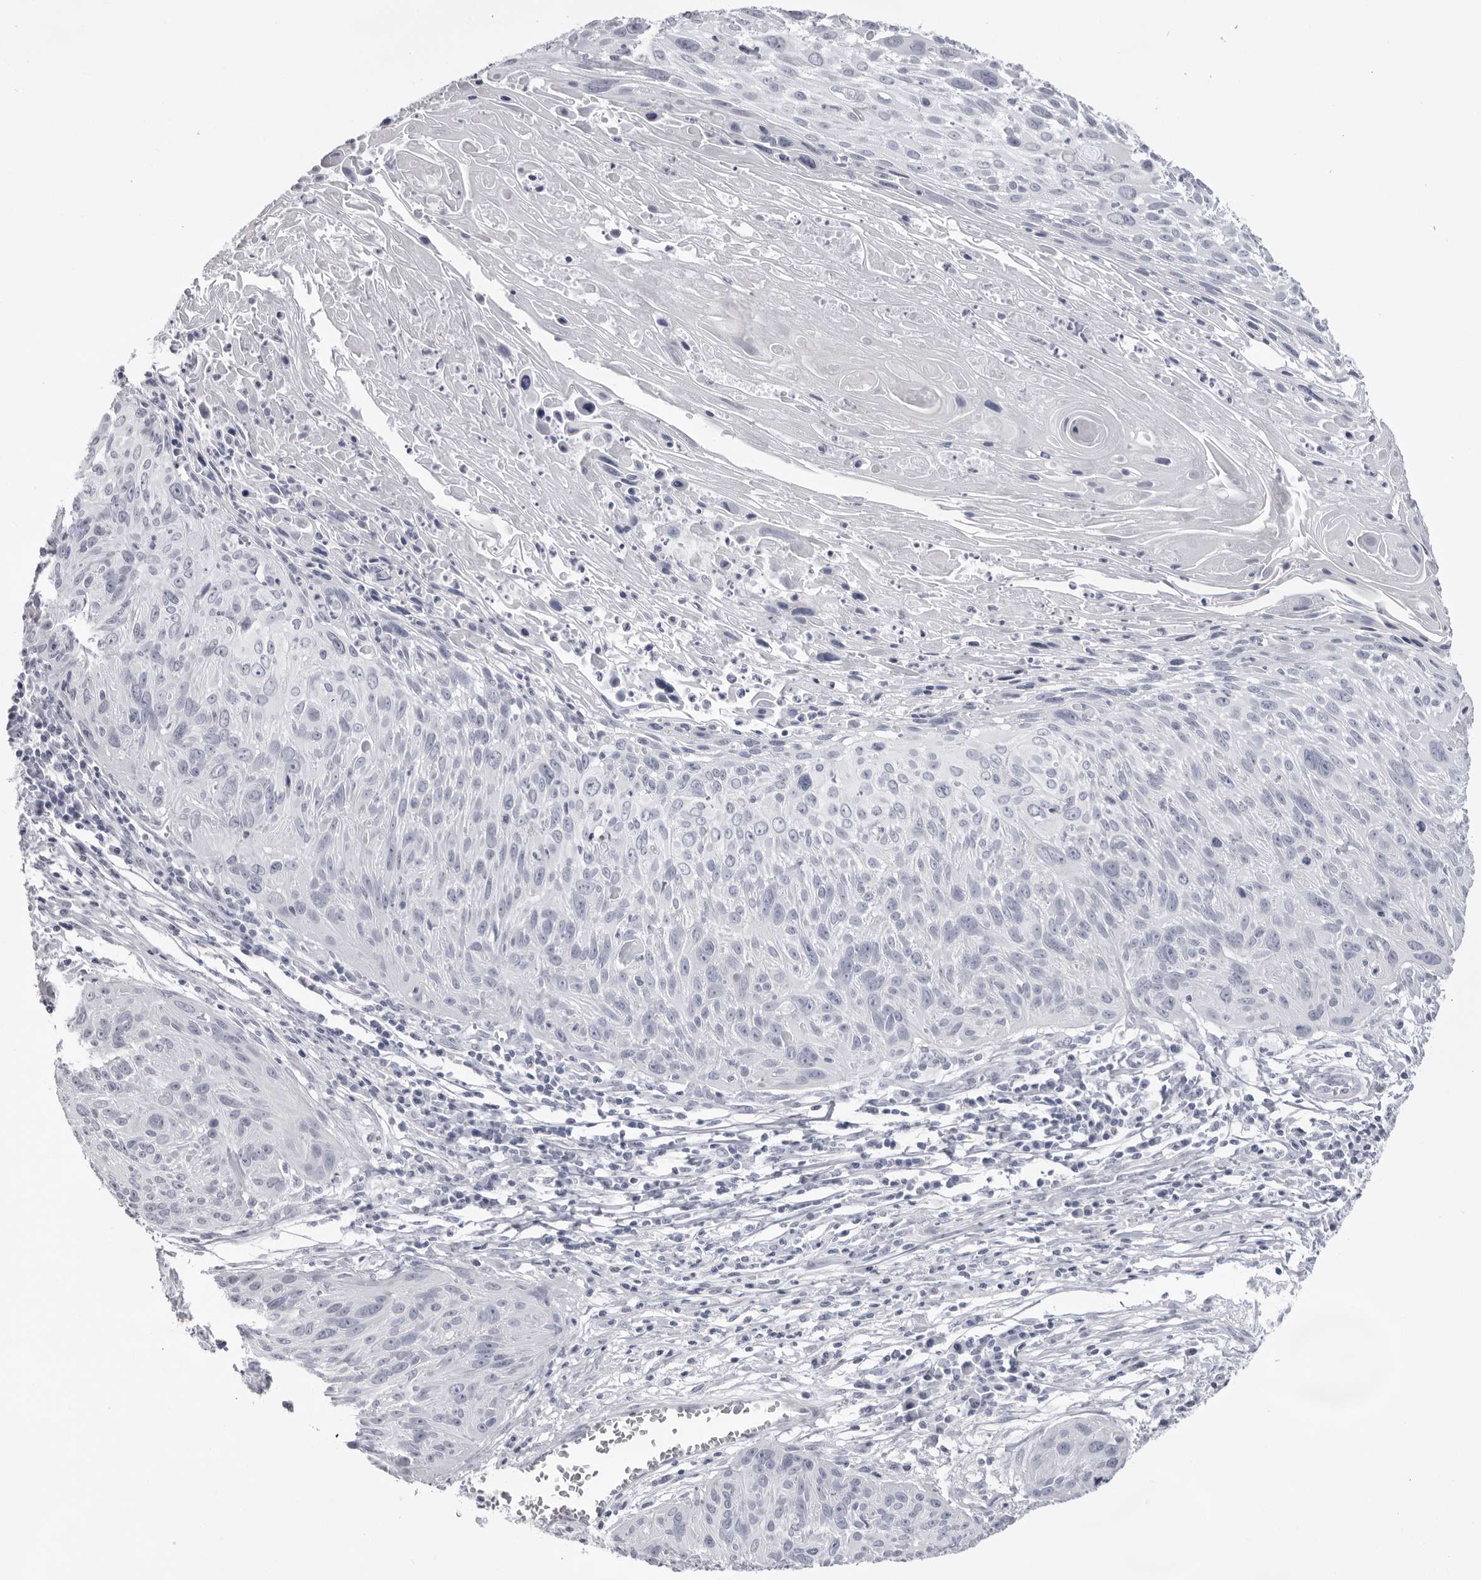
{"staining": {"intensity": "negative", "quantity": "none", "location": "none"}, "tissue": "cervical cancer", "cell_type": "Tumor cells", "image_type": "cancer", "snomed": [{"axis": "morphology", "description": "Squamous cell carcinoma, NOS"}, {"axis": "topography", "description": "Cervix"}], "caption": "Tumor cells show no significant protein staining in squamous cell carcinoma (cervical).", "gene": "INSL3", "patient": {"sex": "female", "age": 51}}